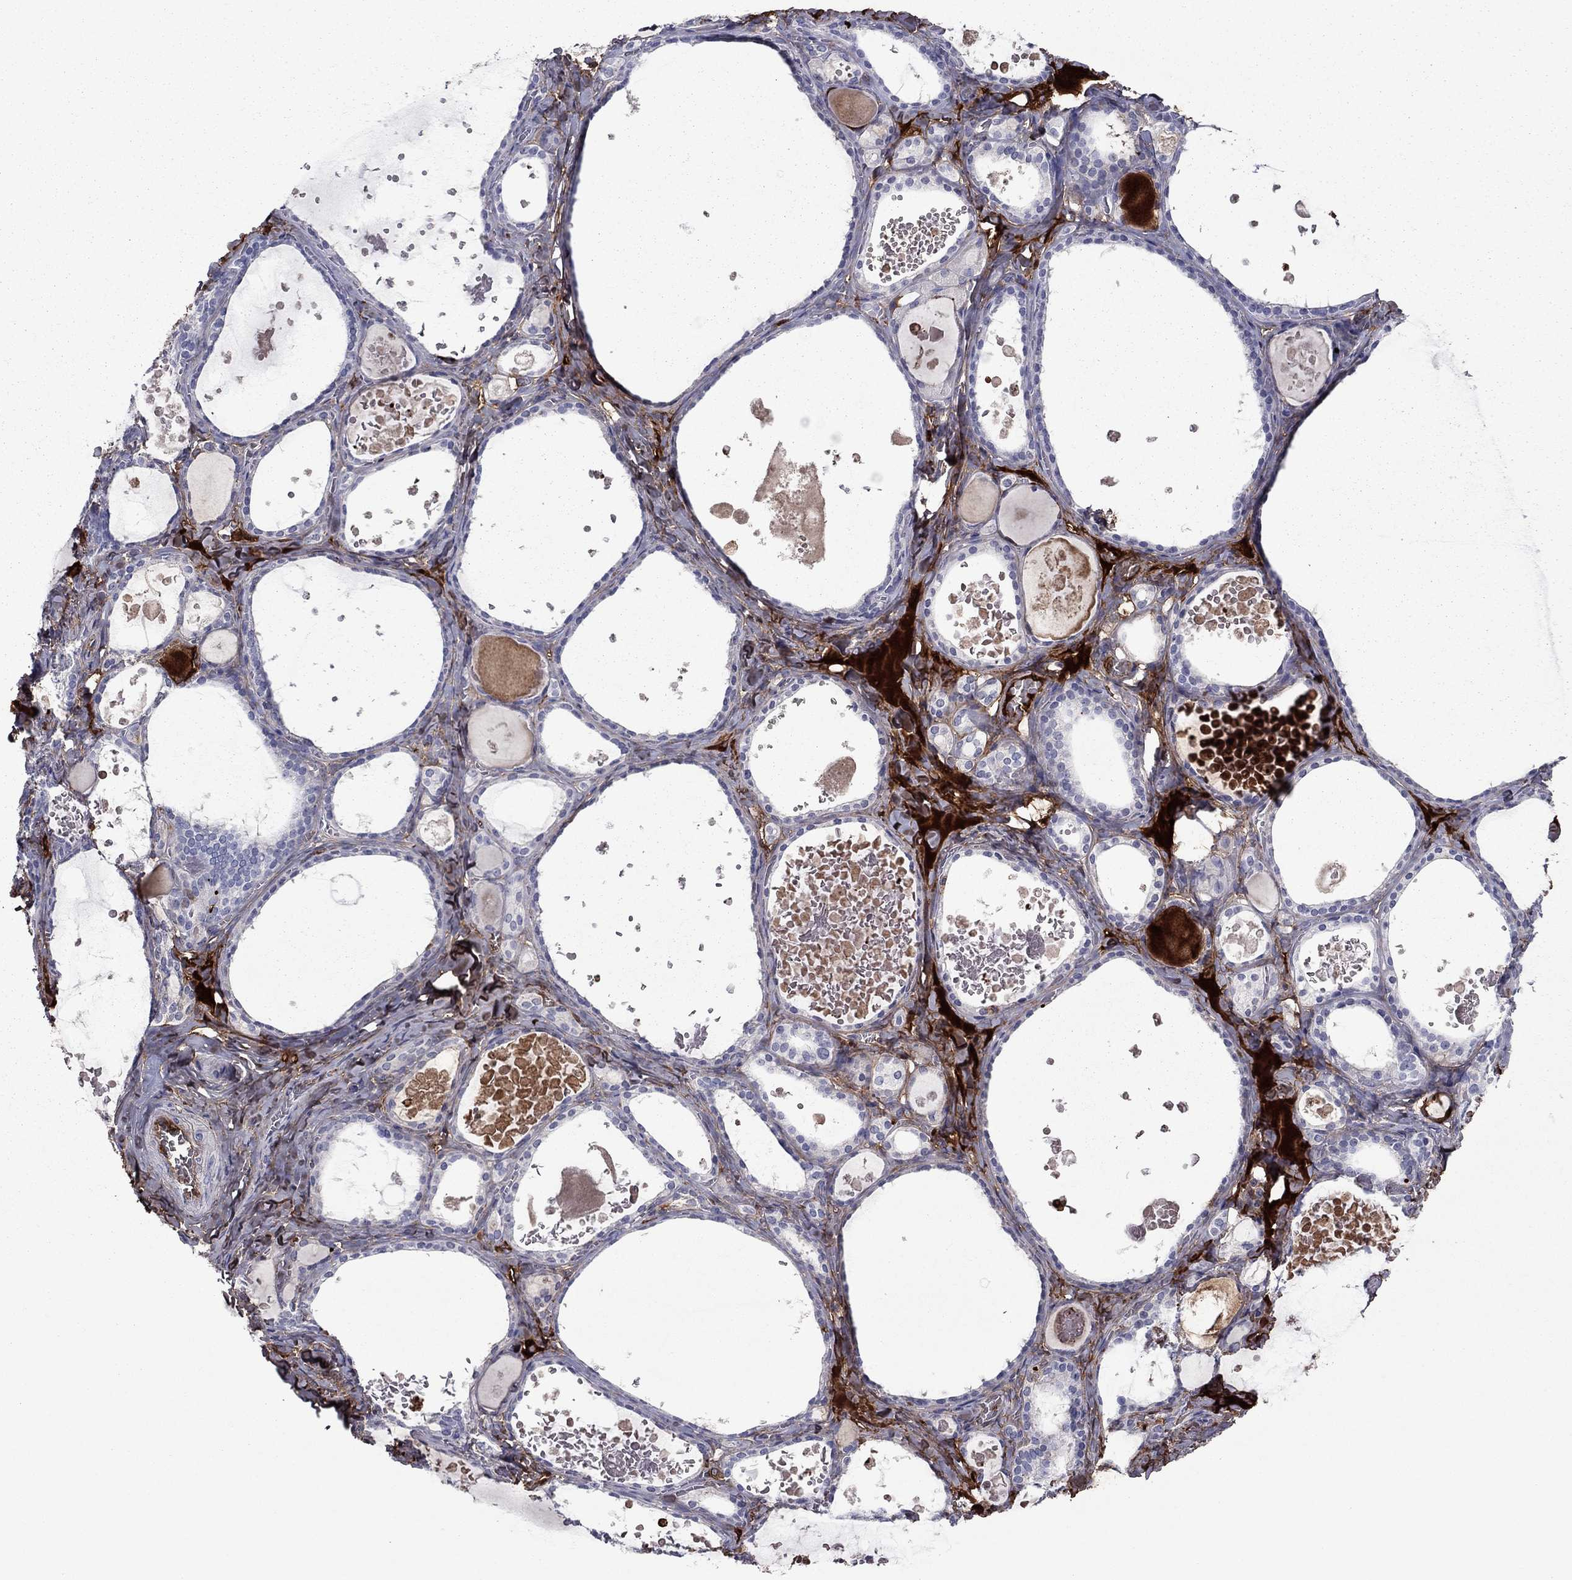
{"staining": {"intensity": "moderate", "quantity": "<25%", "location": "cytoplasmic/membranous"}, "tissue": "thyroid gland", "cell_type": "Glandular cells", "image_type": "normal", "snomed": [{"axis": "morphology", "description": "Normal tissue, NOS"}, {"axis": "topography", "description": "Thyroid gland"}], "caption": "Benign thyroid gland was stained to show a protein in brown. There is low levels of moderate cytoplasmic/membranous expression in approximately <25% of glandular cells.", "gene": "HPX", "patient": {"sex": "female", "age": 56}}